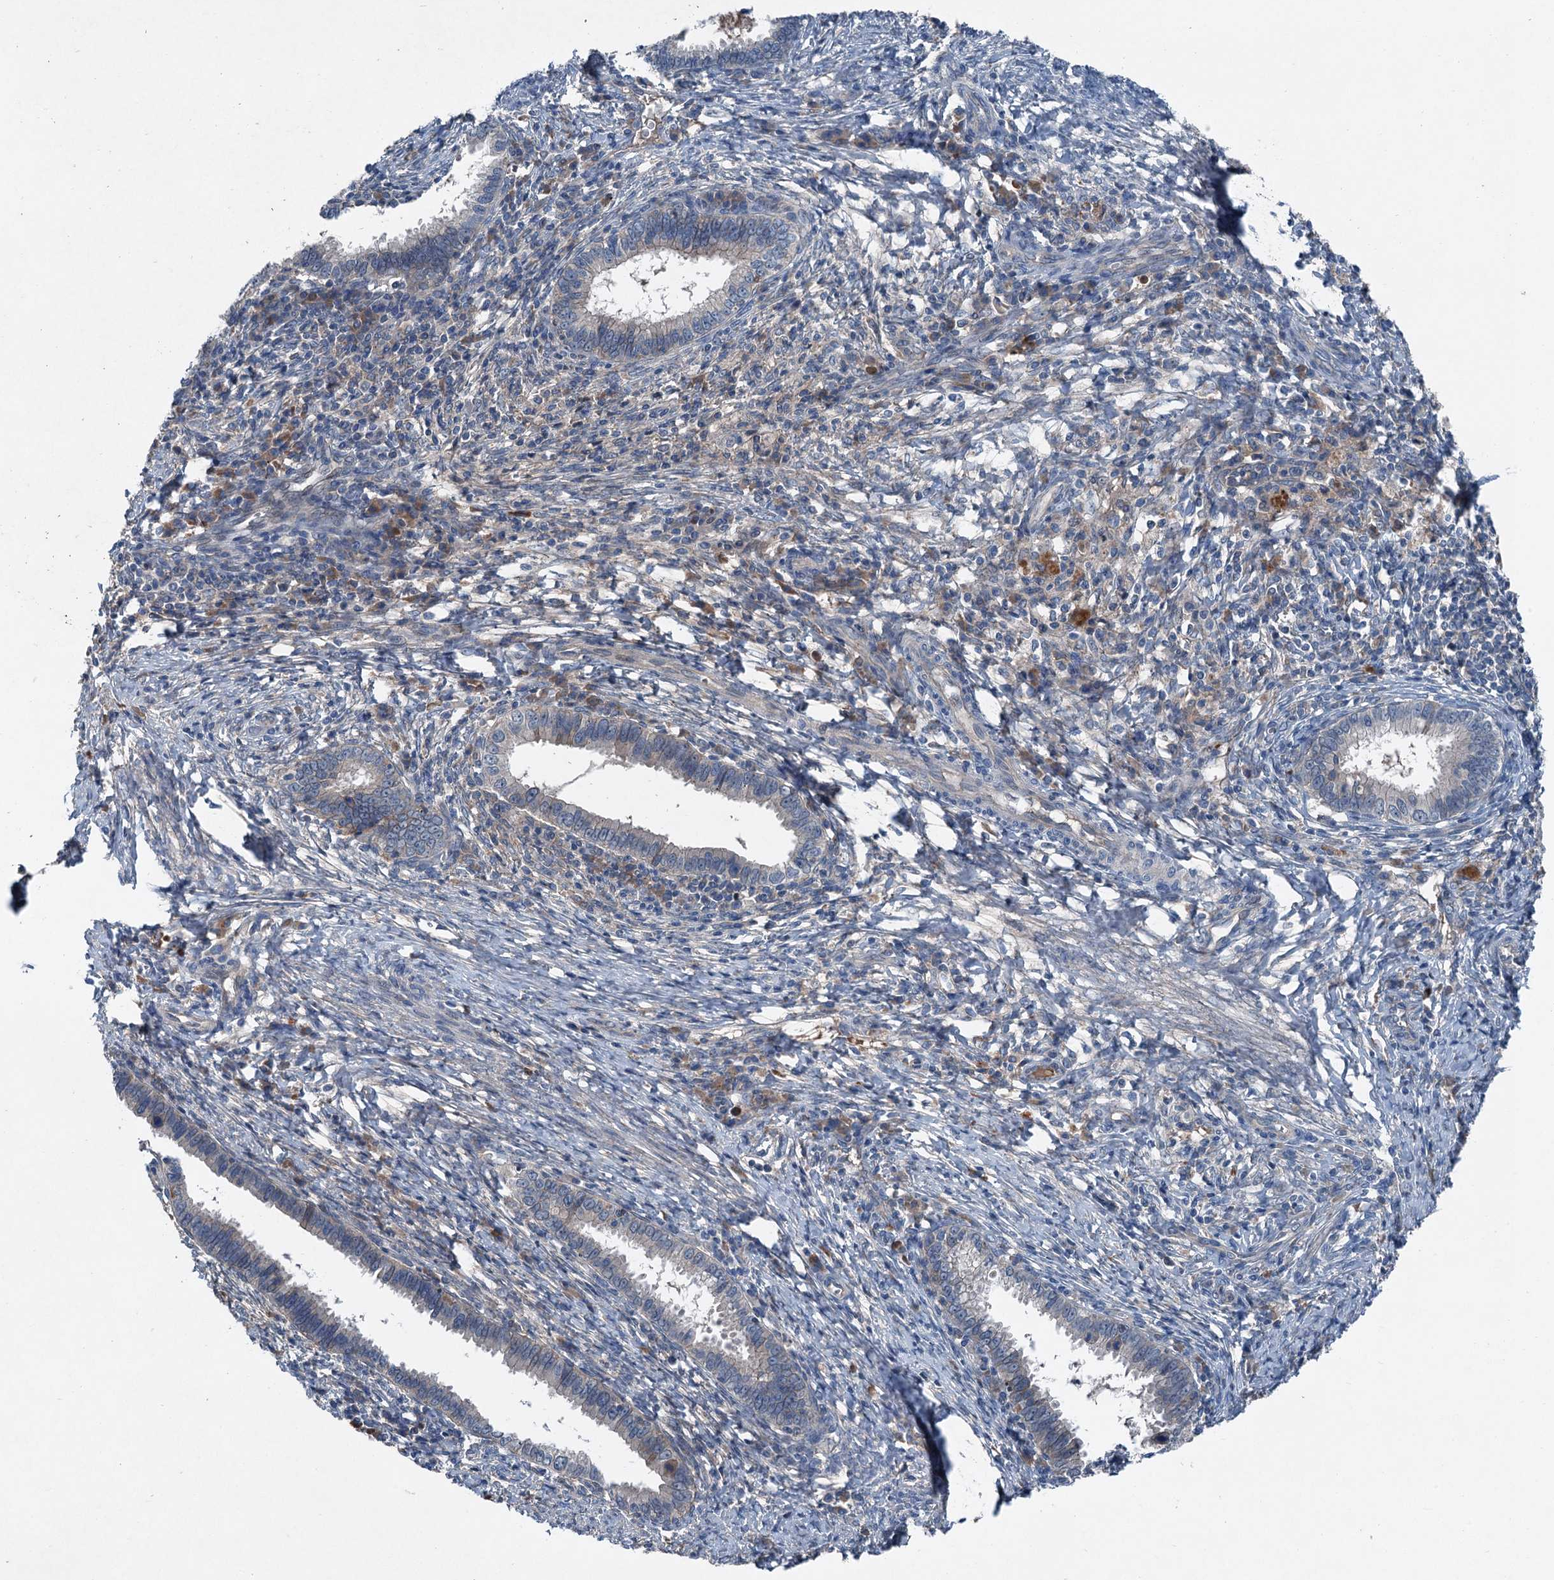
{"staining": {"intensity": "negative", "quantity": "none", "location": "none"}, "tissue": "cervical cancer", "cell_type": "Tumor cells", "image_type": "cancer", "snomed": [{"axis": "morphology", "description": "Adenocarcinoma, NOS"}, {"axis": "topography", "description": "Cervix"}], "caption": "There is no significant positivity in tumor cells of cervical adenocarcinoma.", "gene": "SLC2A10", "patient": {"sex": "female", "age": 36}}